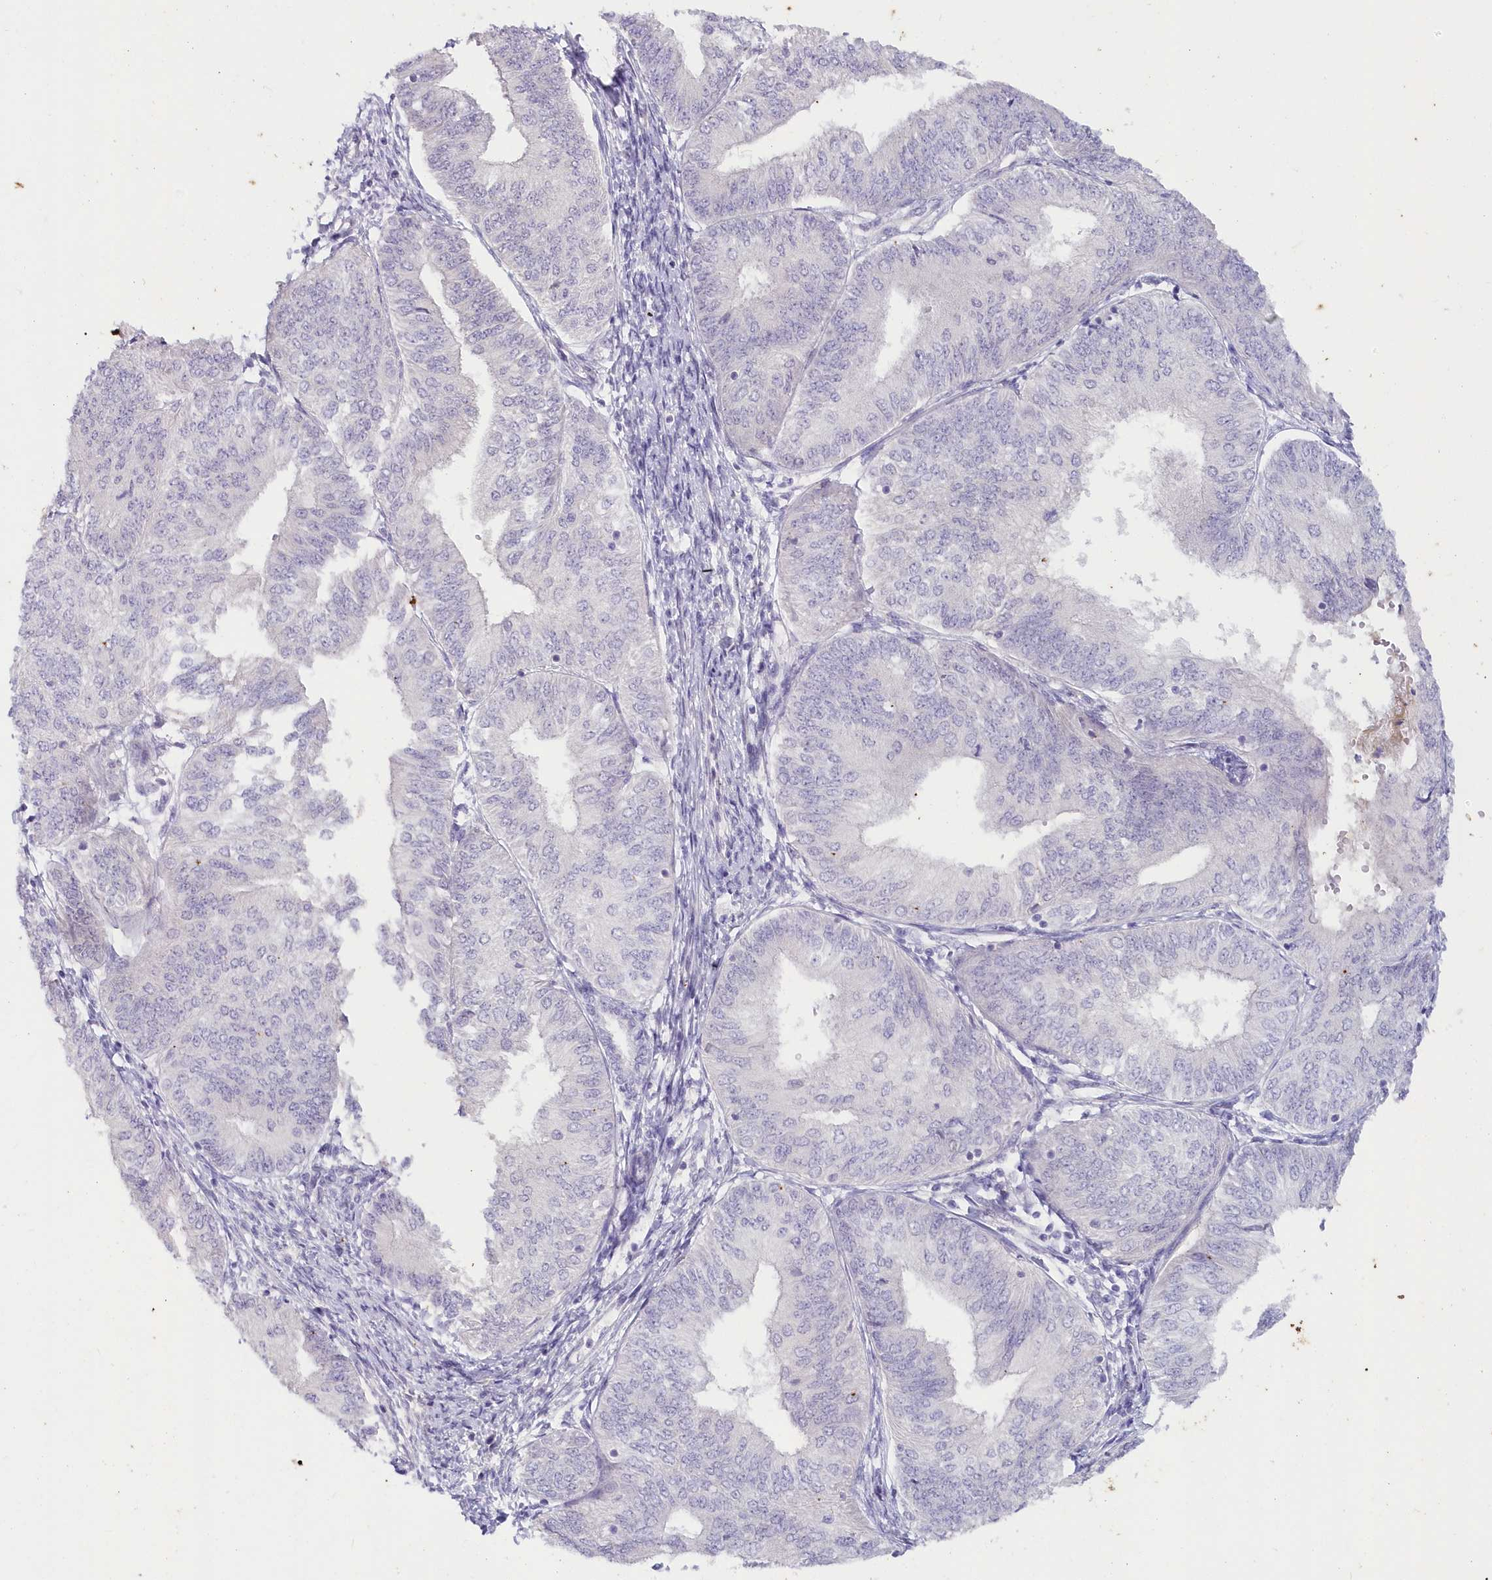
{"staining": {"intensity": "negative", "quantity": "none", "location": "none"}, "tissue": "endometrial cancer", "cell_type": "Tumor cells", "image_type": "cancer", "snomed": [{"axis": "morphology", "description": "Adenocarcinoma, NOS"}, {"axis": "topography", "description": "Endometrium"}], "caption": "Immunohistochemistry histopathology image of adenocarcinoma (endometrial) stained for a protein (brown), which displays no positivity in tumor cells.", "gene": "SNED1", "patient": {"sex": "female", "age": 58}}